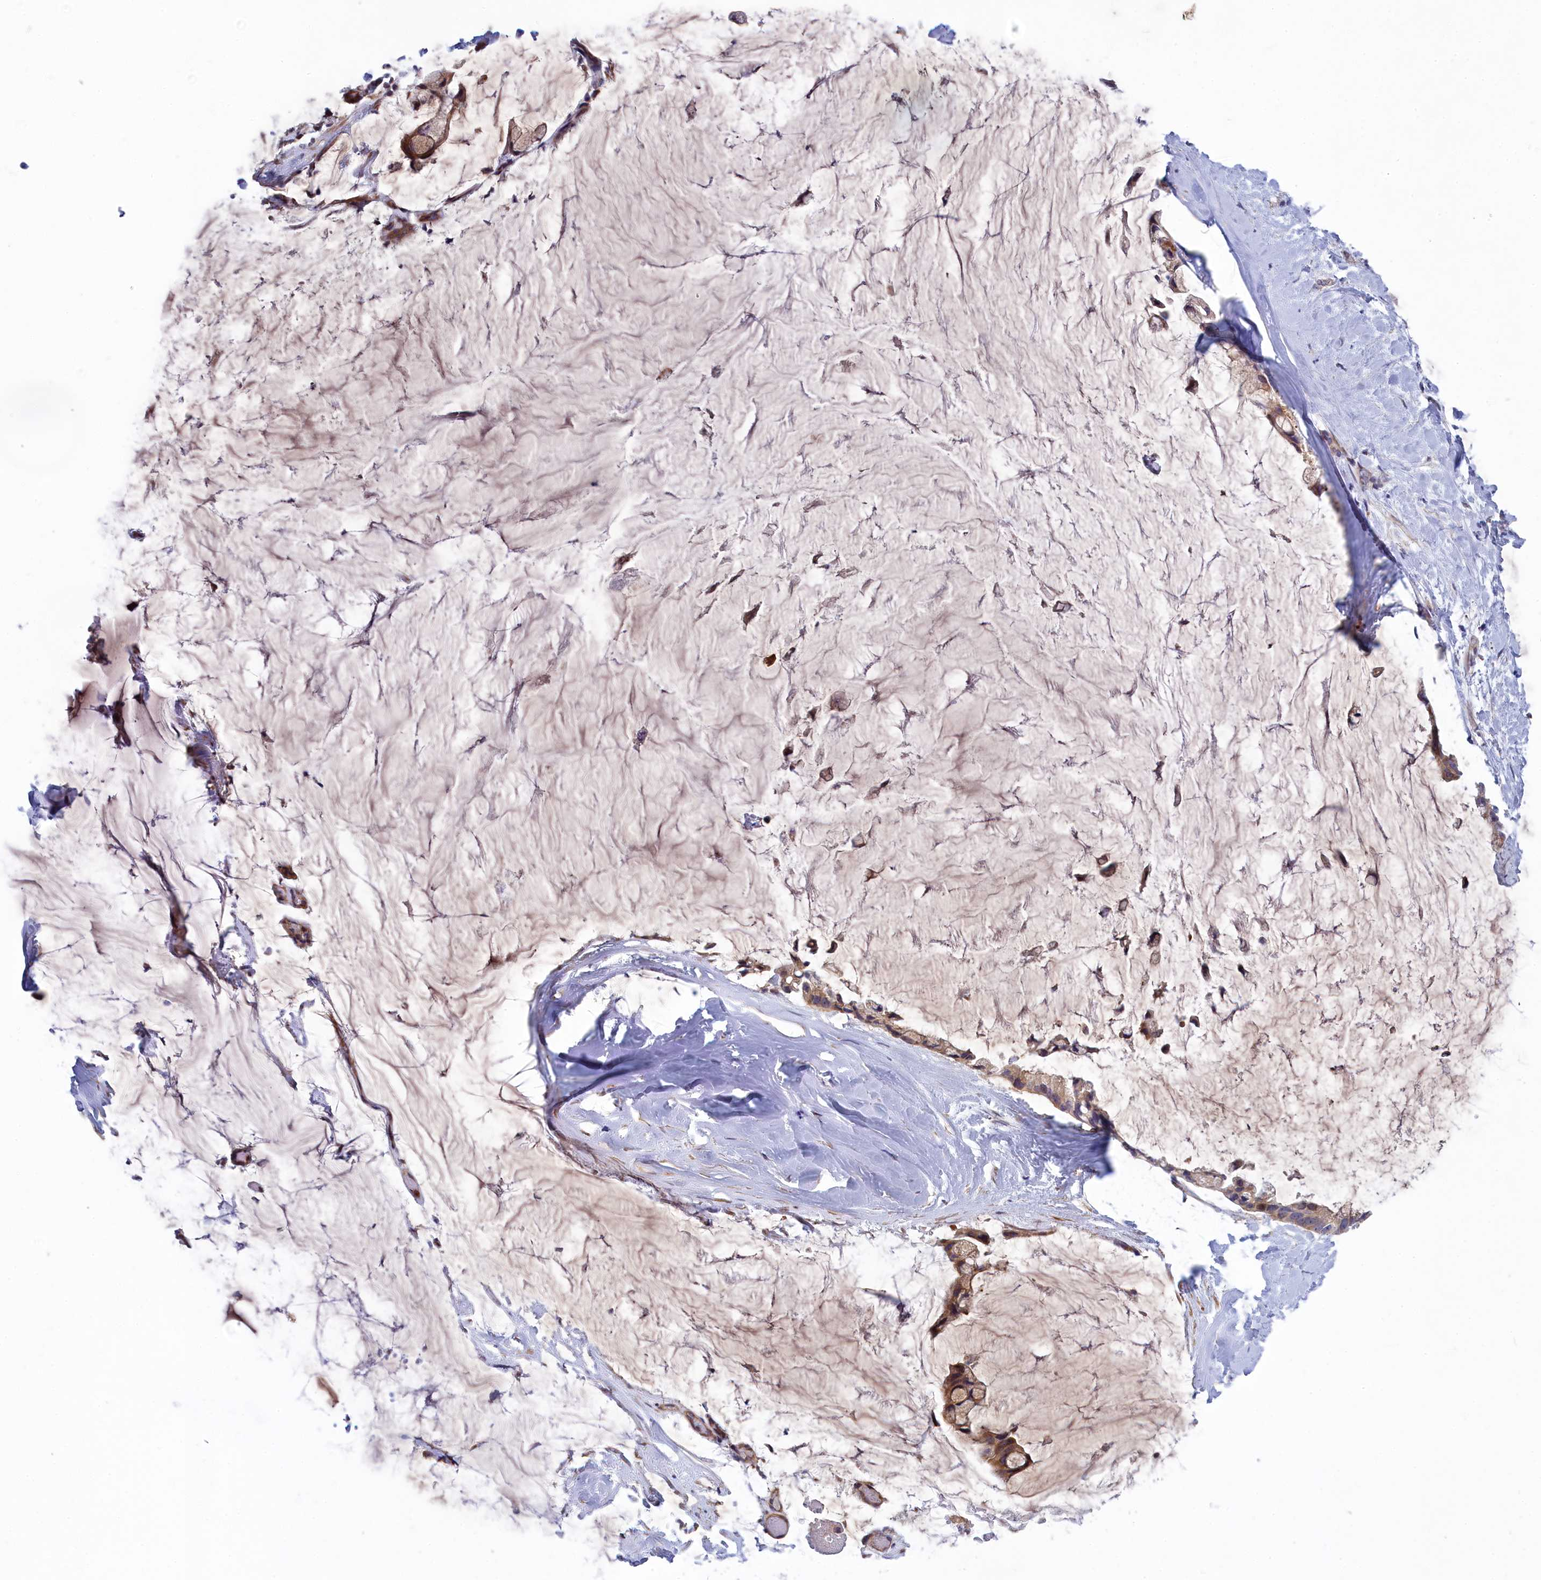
{"staining": {"intensity": "moderate", "quantity": ">75%", "location": "cytoplasmic/membranous"}, "tissue": "ovarian cancer", "cell_type": "Tumor cells", "image_type": "cancer", "snomed": [{"axis": "morphology", "description": "Cystadenocarcinoma, mucinous, NOS"}, {"axis": "topography", "description": "Ovary"}], "caption": "A high-resolution histopathology image shows immunohistochemistry (IHC) staining of ovarian cancer (mucinous cystadenocarcinoma), which displays moderate cytoplasmic/membranous expression in about >75% of tumor cells.", "gene": "BLTP2", "patient": {"sex": "female", "age": 39}}